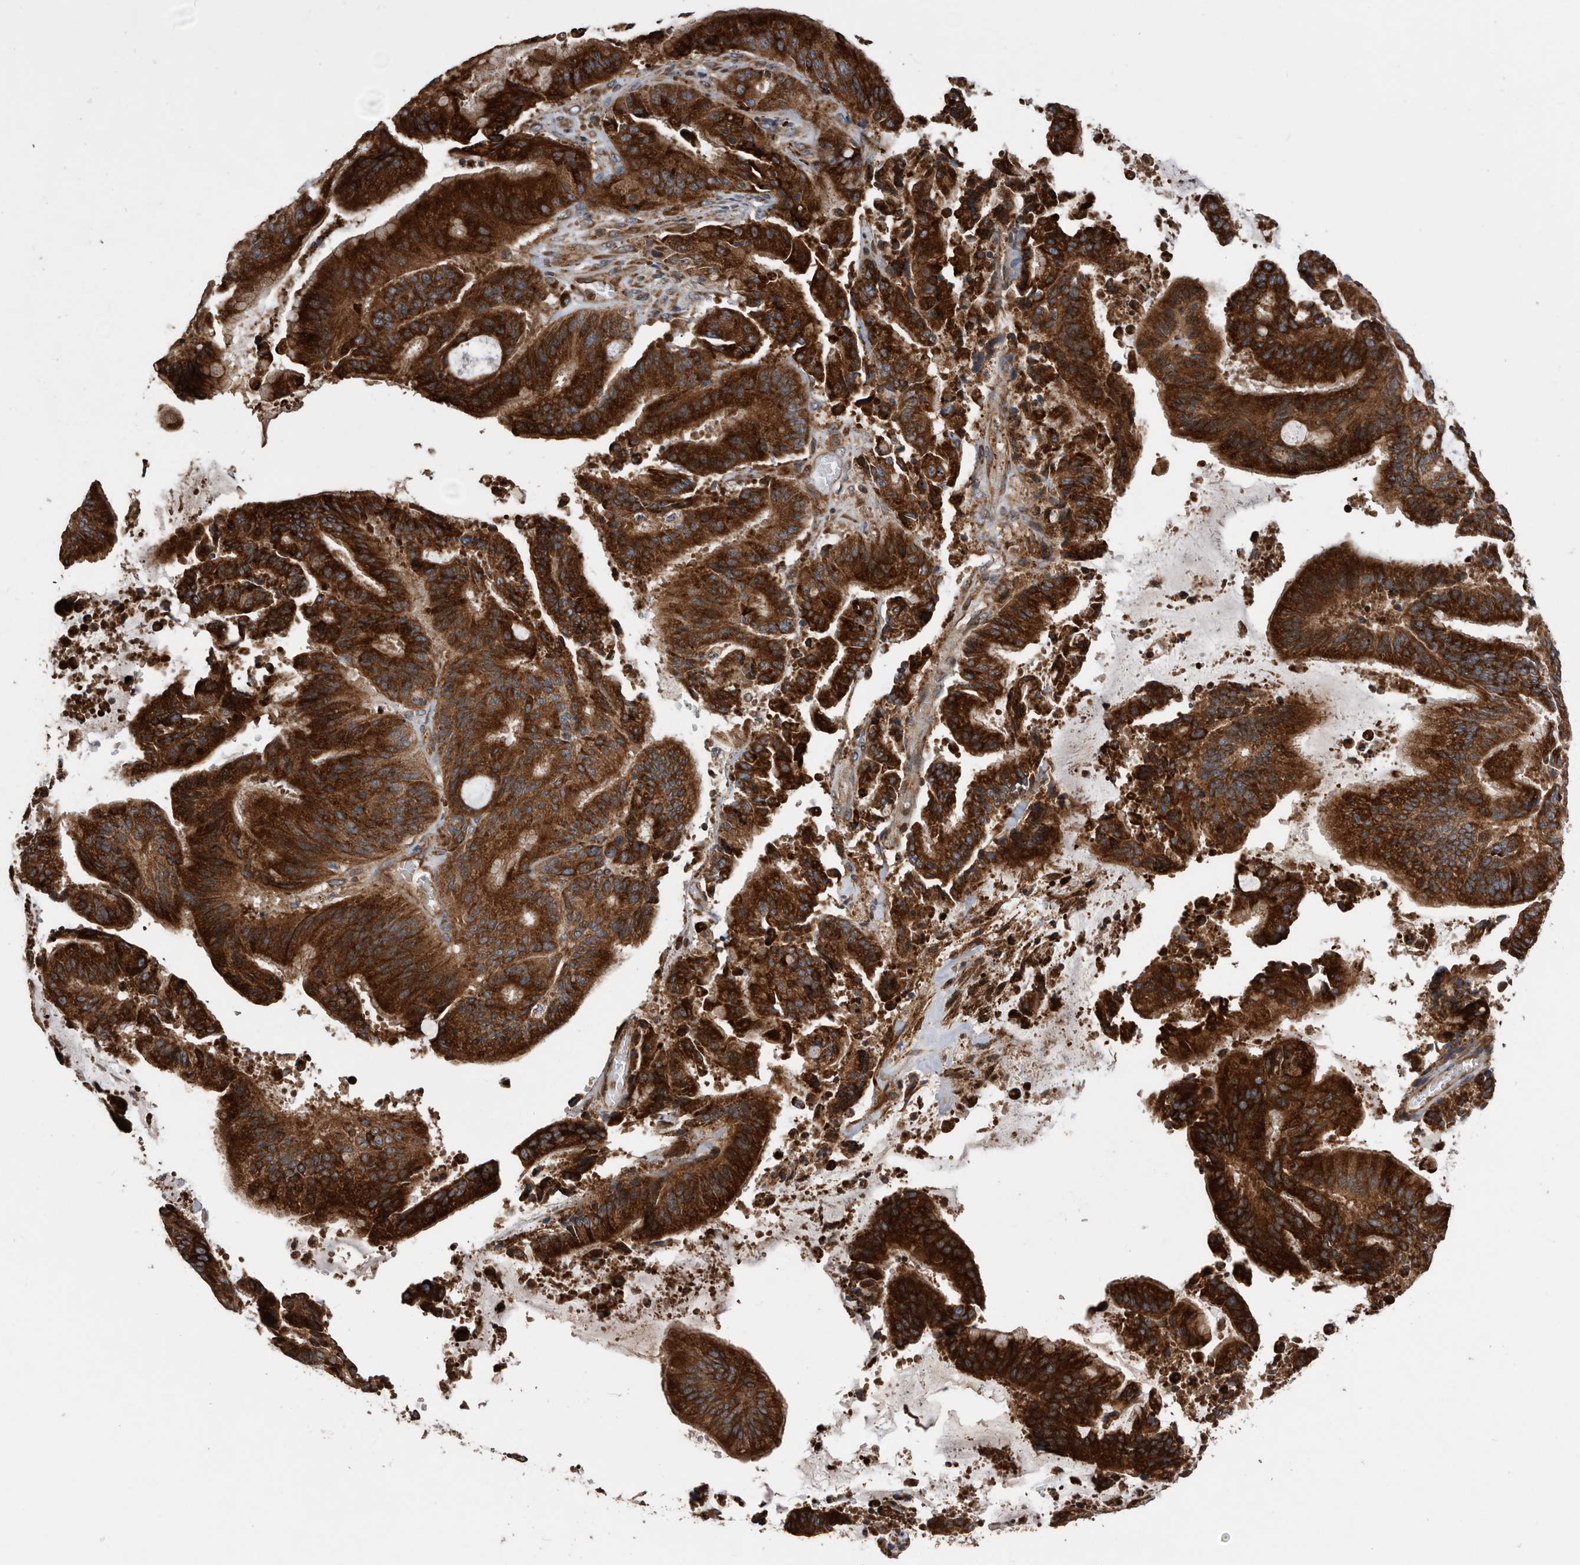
{"staining": {"intensity": "strong", "quantity": ">75%", "location": "cytoplasmic/membranous"}, "tissue": "liver cancer", "cell_type": "Tumor cells", "image_type": "cancer", "snomed": [{"axis": "morphology", "description": "Normal tissue, NOS"}, {"axis": "morphology", "description": "Cholangiocarcinoma"}, {"axis": "topography", "description": "Liver"}, {"axis": "topography", "description": "Peripheral nerve tissue"}], "caption": "IHC of cholangiocarcinoma (liver) shows high levels of strong cytoplasmic/membranous expression in about >75% of tumor cells. IHC stains the protein of interest in brown and the nuclei are stained blue.", "gene": "SERINC2", "patient": {"sex": "female", "age": 73}}